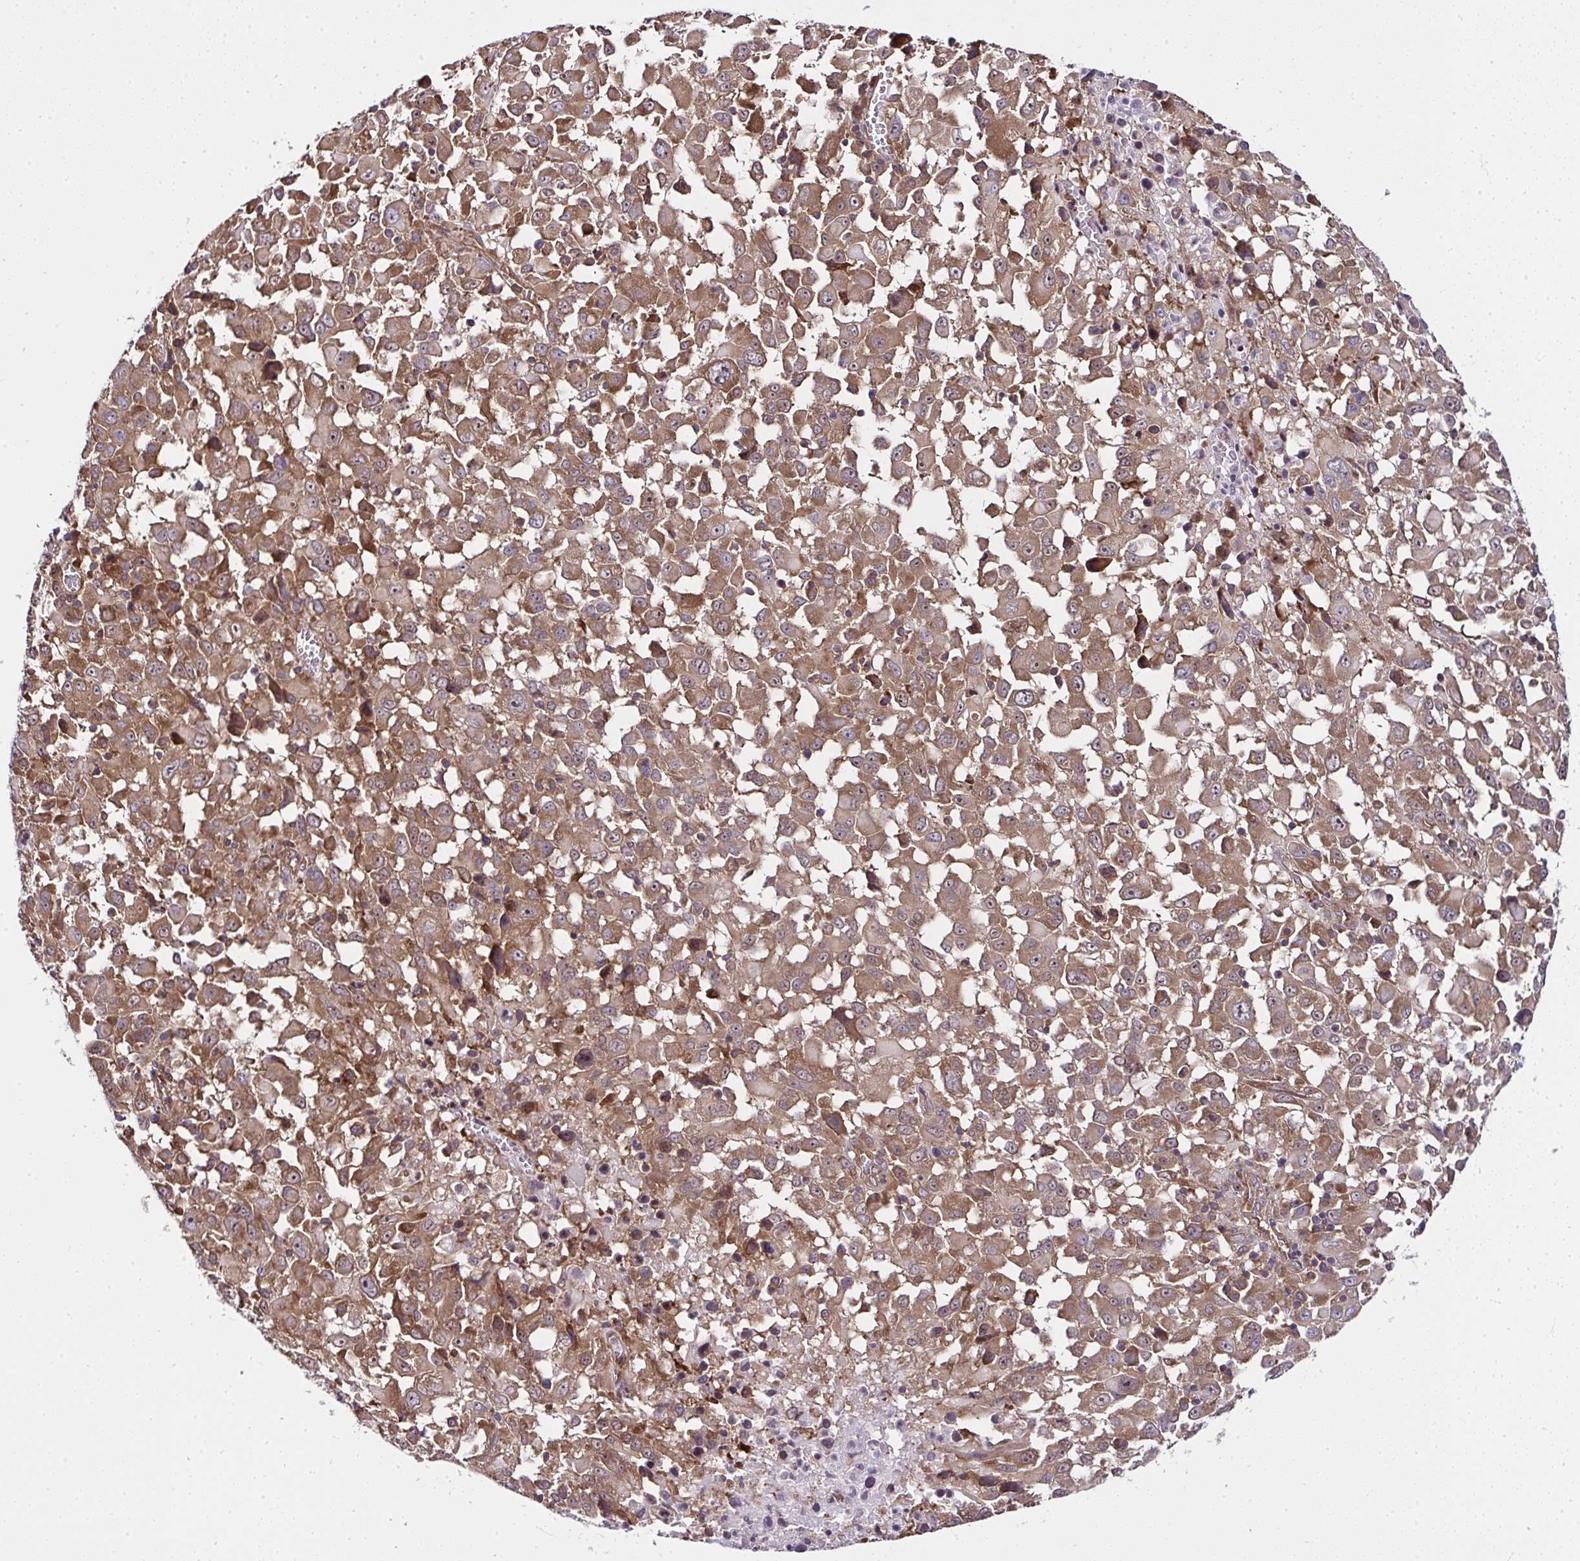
{"staining": {"intensity": "moderate", "quantity": ">75%", "location": "cytoplasmic/membranous"}, "tissue": "melanoma", "cell_type": "Tumor cells", "image_type": "cancer", "snomed": [{"axis": "morphology", "description": "Malignant melanoma, Metastatic site"}, {"axis": "topography", "description": "Soft tissue"}], "caption": "An IHC image of neoplastic tissue is shown. Protein staining in brown shows moderate cytoplasmic/membranous positivity in malignant melanoma (metastatic site) within tumor cells.", "gene": "RPS7", "patient": {"sex": "male", "age": 50}}